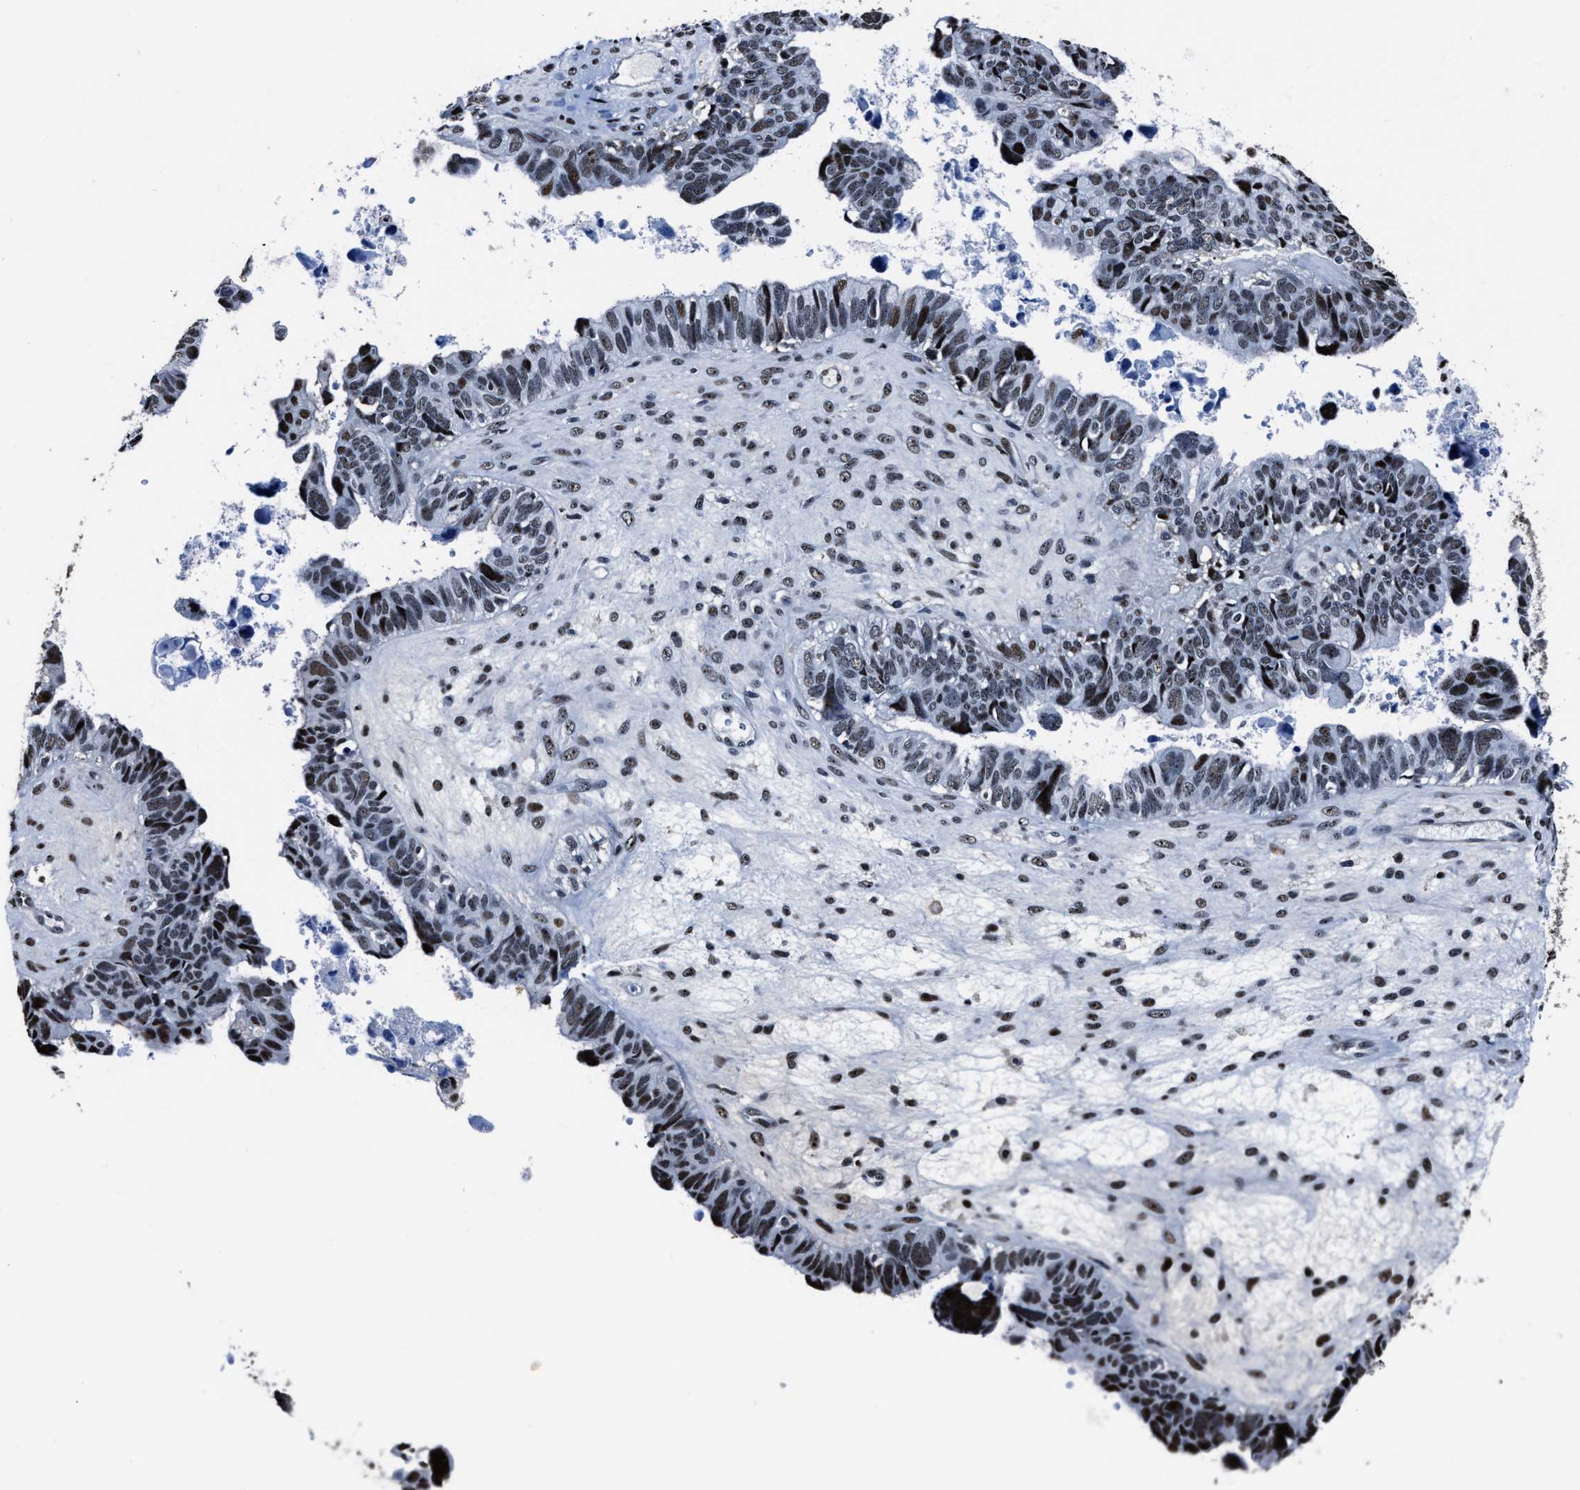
{"staining": {"intensity": "moderate", "quantity": "25%-75%", "location": "nuclear"}, "tissue": "ovarian cancer", "cell_type": "Tumor cells", "image_type": "cancer", "snomed": [{"axis": "morphology", "description": "Cystadenocarcinoma, serous, NOS"}, {"axis": "topography", "description": "Ovary"}], "caption": "Serous cystadenocarcinoma (ovarian) was stained to show a protein in brown. There is medium levels of moderate nuclear positivity in about 25%-75% of tumor cells. Nuclei are stained in blue.", "gene": "PPIE", "patient": {"sex": "female", "age": 79}}